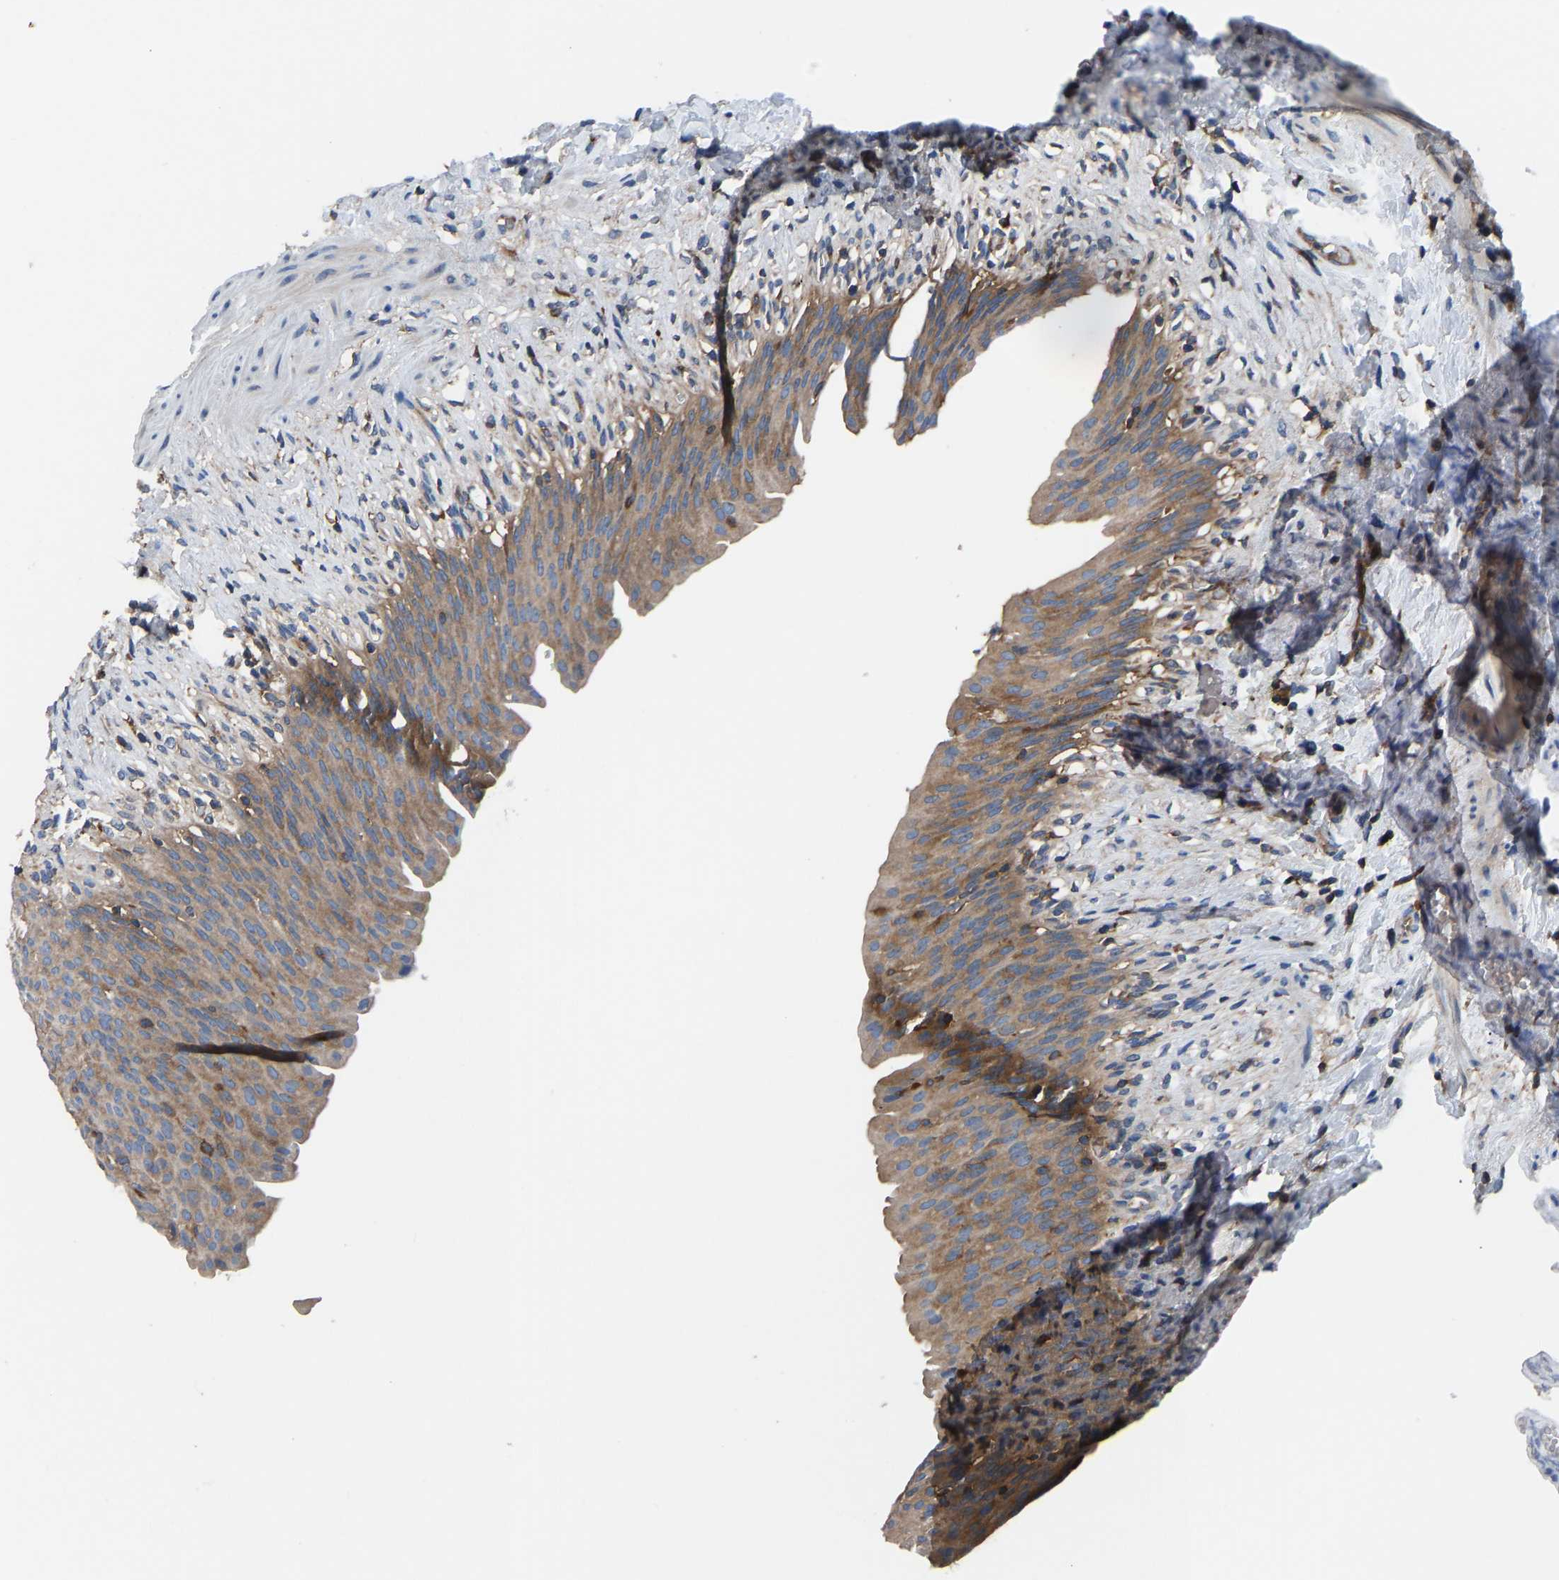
{"staining": {"intensity": "moderate", "quantity": ">75%", "location": "cytoplasmic/membranous"}, "tissue": "urinary bladder", "cell_type": "Urothelial cells", "image_type": "normal", "snomed": [{"axis": "morphology", "description": "Normal tissue, NOS"}, {"axis": "topography", "description": "Urinary bladder"}], "caption": "A histopathology image showing moderate cytoplasmic/membranous staining in about >75% of urothelial cells in benign urinary bladder, as visualized by brown immunohistochemical staining.", "gene": "PRKAR1A", "patient": {"sex": "female", "age": 79}}